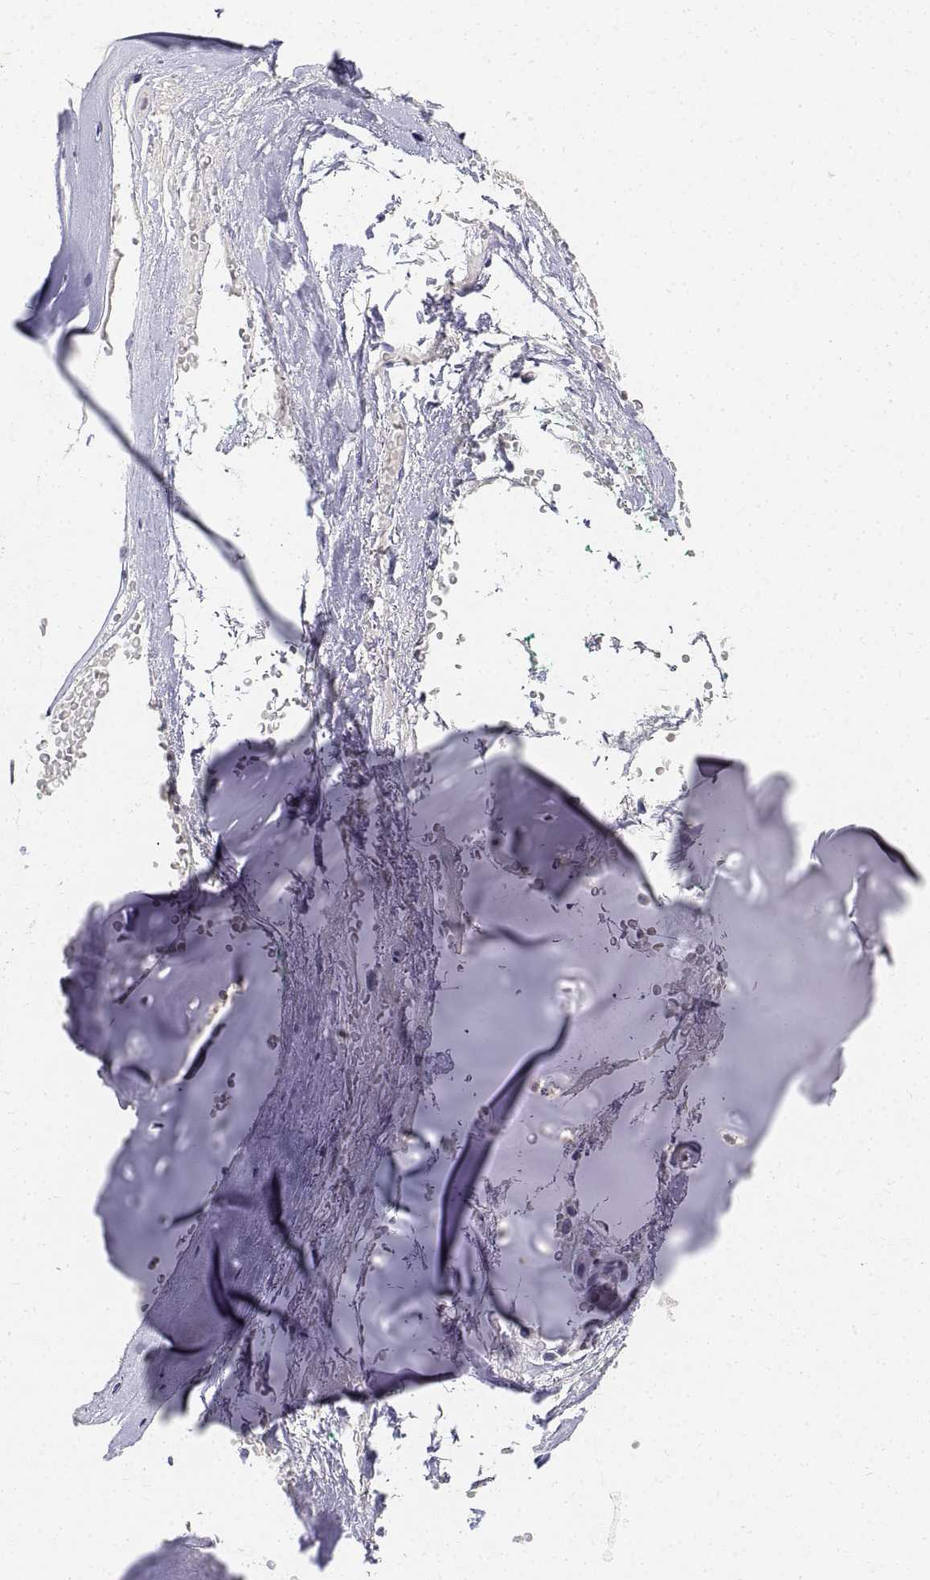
{"staining": {"intensity": "negative", "quantity": "none", "location": "none"}, "tissue": "adipose tissue", "cell_type": "Adipocytes", "image_type": "normal", "snomed": [{"axis": "morphology", "description": "Normal tissue, NOS"}, {"axis": "morphology", "description": "Basal cell carcinoma"}, {"axis": "topography", "description": "Cartilage tissue"}, {"axis": "topography", "description": "Nasopharynx"}, {"axis": "topography", "description": "Oral tissue"}], "caption": "A photomicrograph of adipose tissue stained for a protein shows no brown staining in adipocytes.", "gene": "PAEP", "patient": {"sex": "female", "age": 77}}